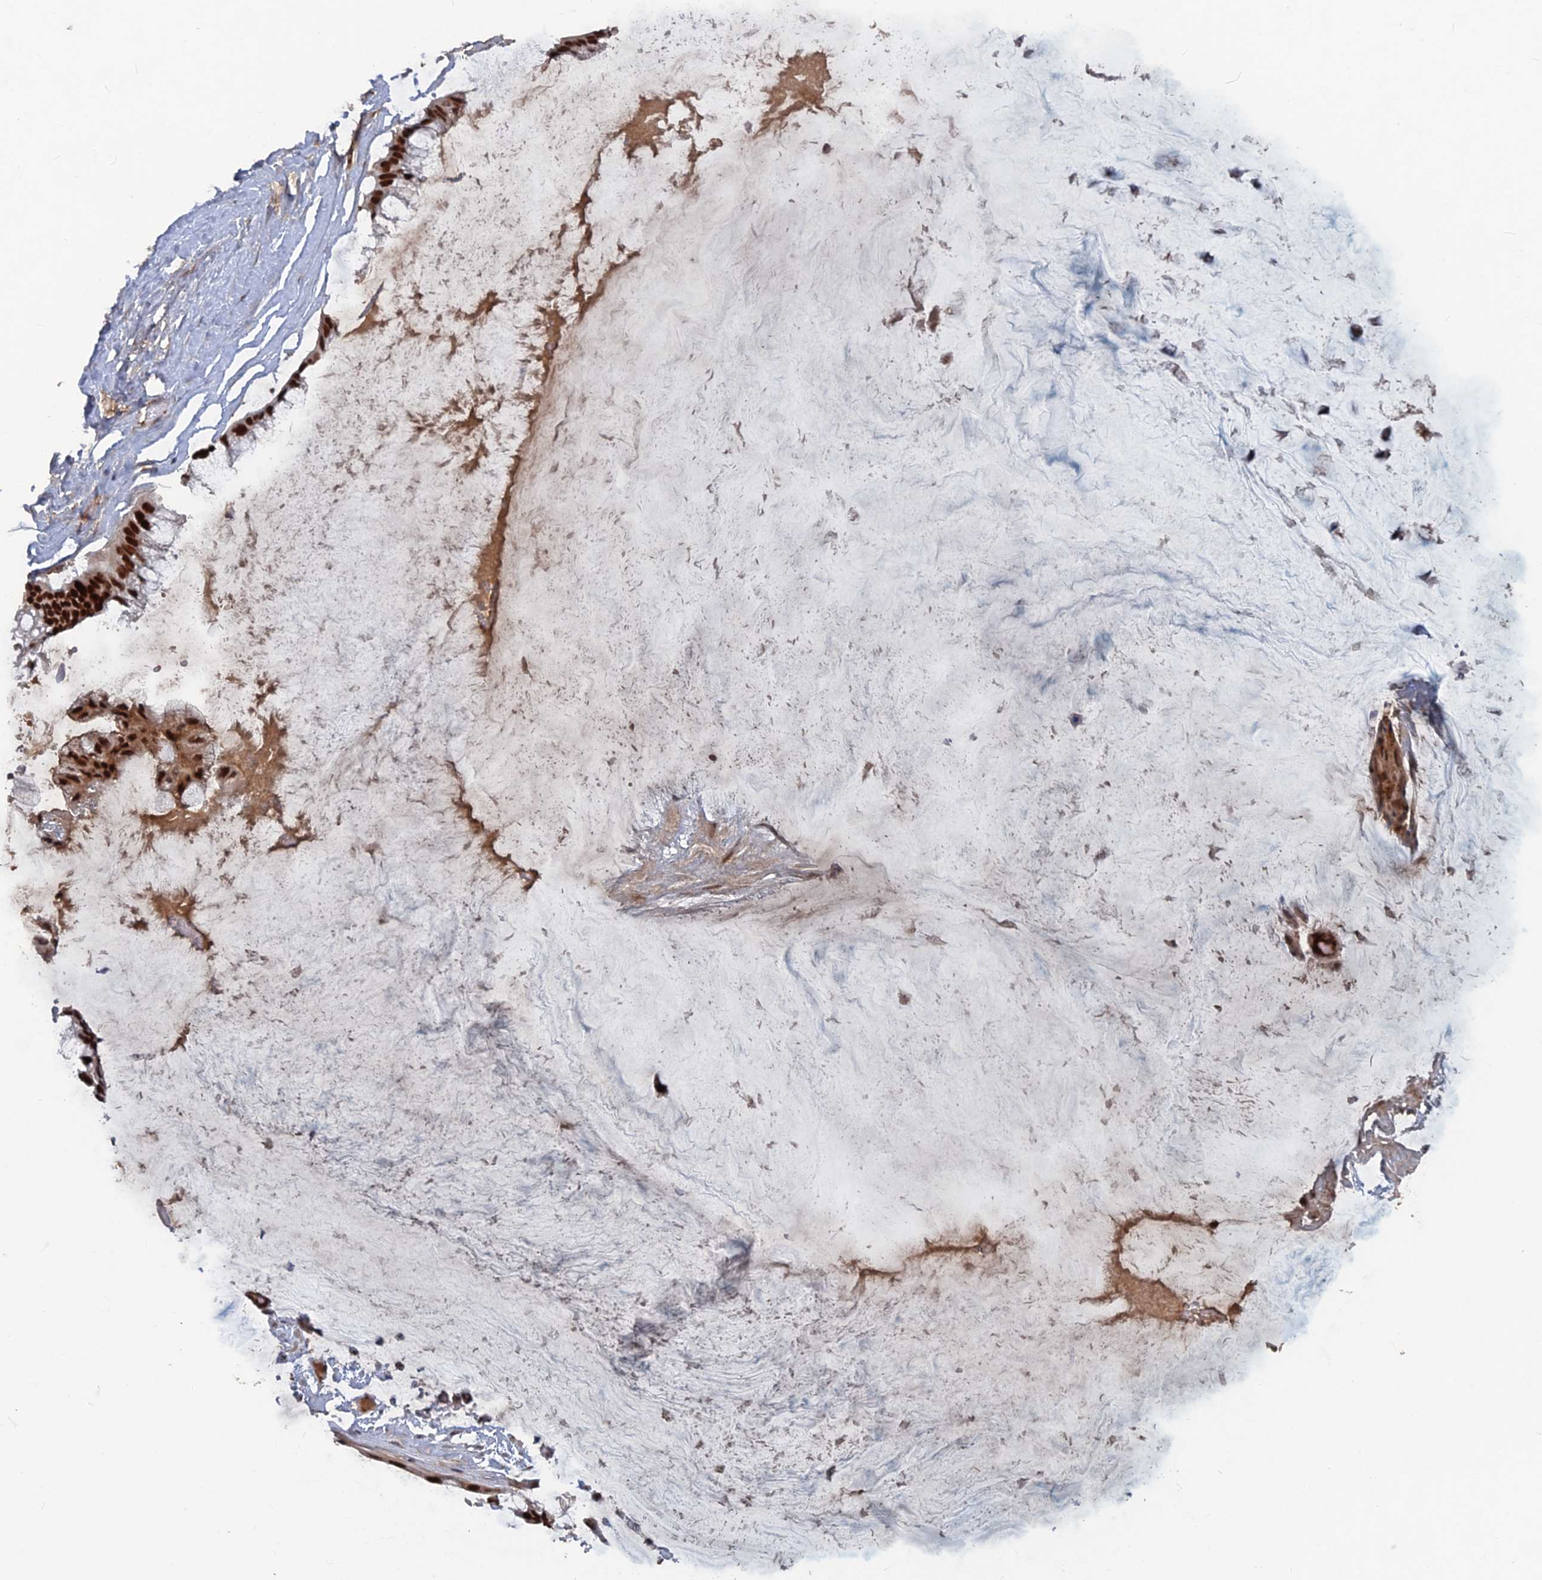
{"staining": {"intensity": "strong", "quantity": ">75%", "location": "nuclear"}, "tissue": "ovarian cancer", "cell_type": "Tumor cells", "image_type": "cancer", "snomed": [{"axis": "morphology", "description": "Cystadenocarcinoma, mucinous, NOS"}, {"axis": "topography", "description": "Ovary"}], "caption": "Immunohistochemistry (IHC) staining of ovarian cancer (mucinous cystadenocarcinoma), which demonstrates high levels of strong nuclear staining in about >75% of tumor cells indicating strong nuclear protein positivity. The staining was performed using DAB (3,3'-diaminobenzidine) (brown) for protein detection and nuclei were counterstained in hematoxylin (blue).", "gene": "SH3D21", "patient": {"sex": "female", "age": 39}}